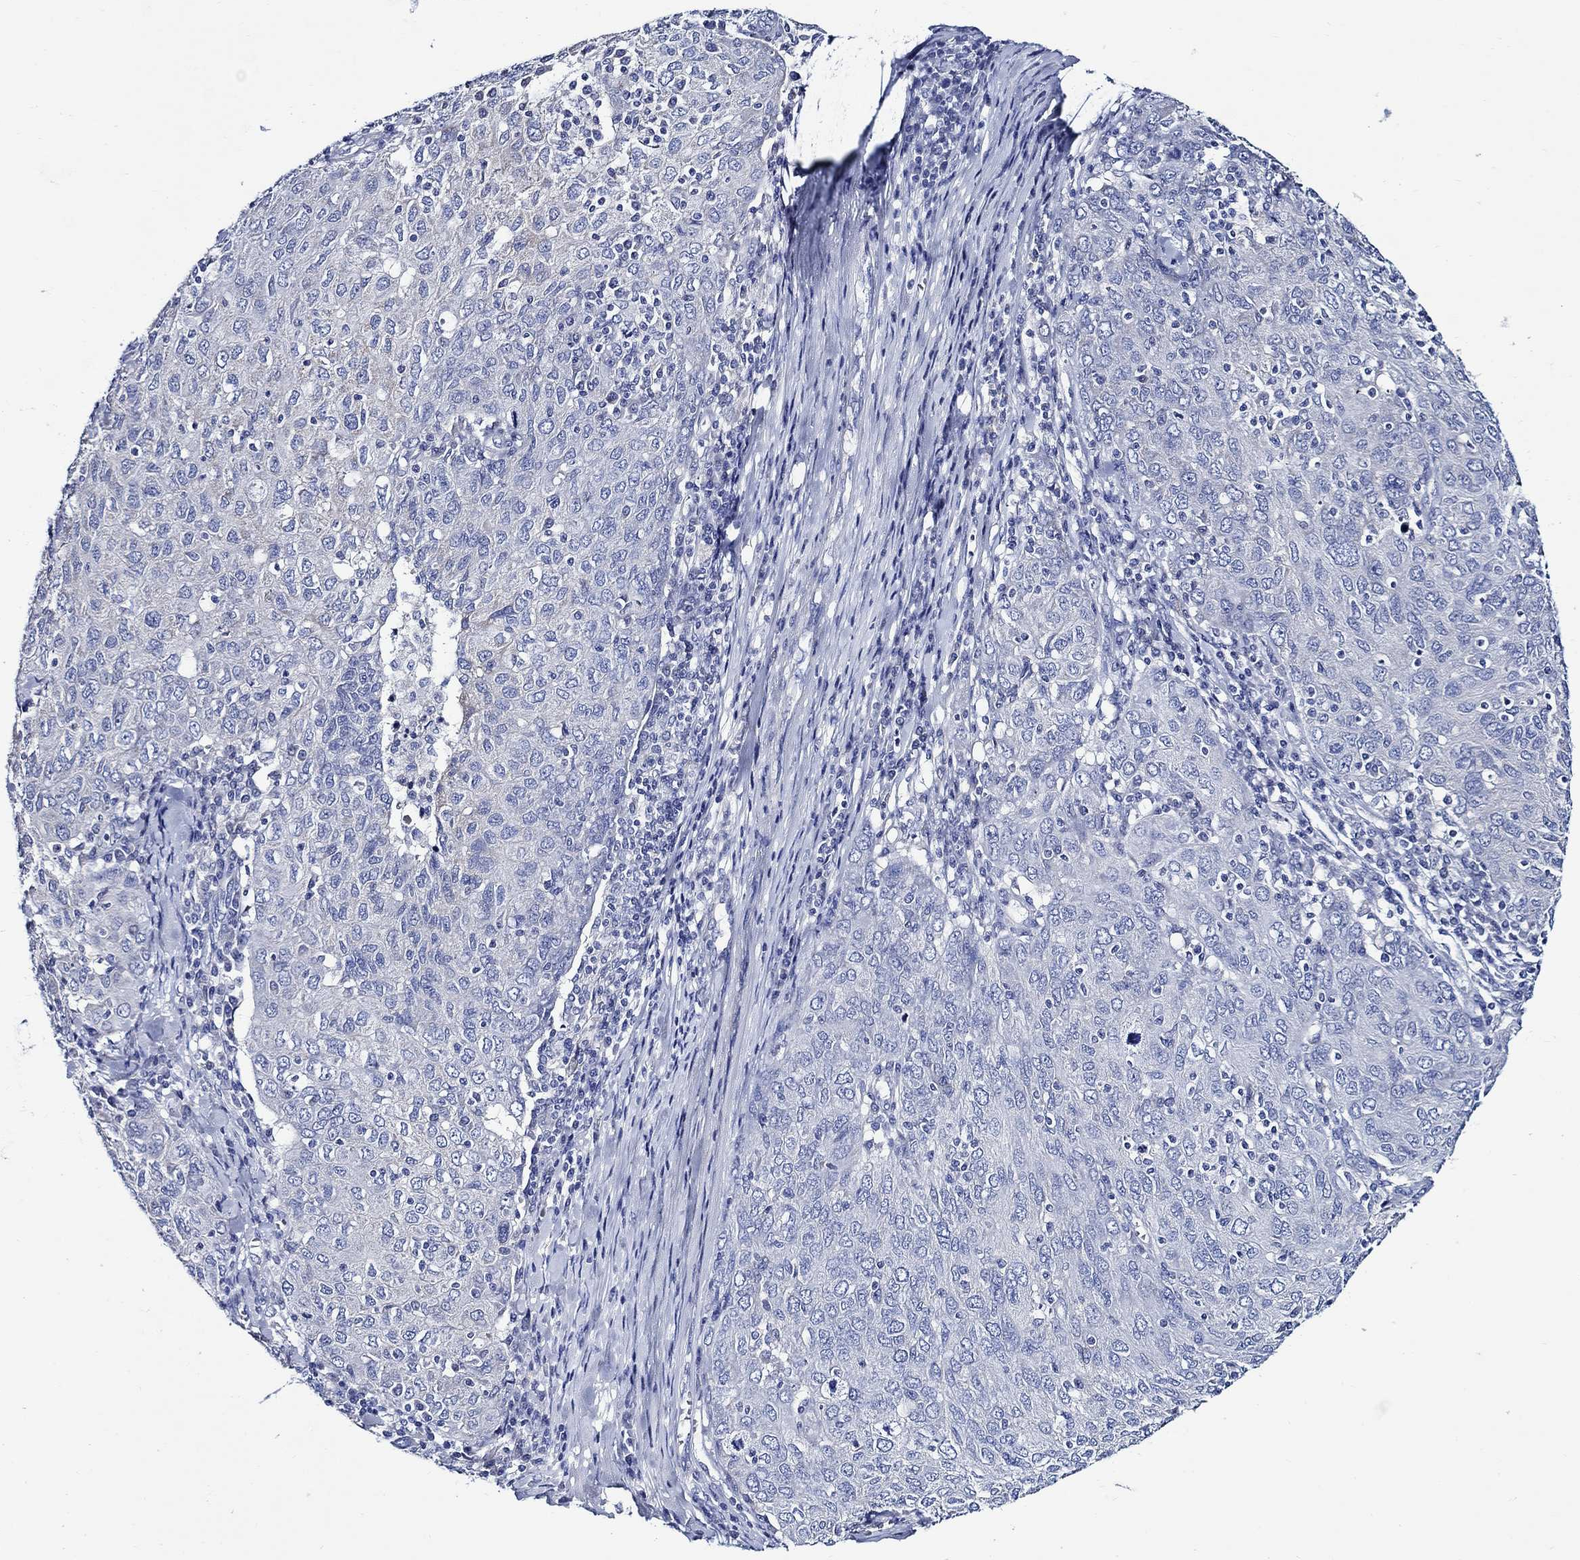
{"staining": {"intensity": "negative", "quantity": "none", "location": "none"}, "tissue": "ovarian cancer", "cell_type": "Tumor cells", "image_type": "cancer", "snomed": [{"axis": "morphology", "description": "Carcinoma, endometroid"}, {"axis": "topography", "description": "Ovary"}], "caption": "The photomicrograph demonstrates no significant positivity in tumor cells of ovarian cancer.", "gene": "SKOR1", "patient": {"sex": "female", "age": 50}}